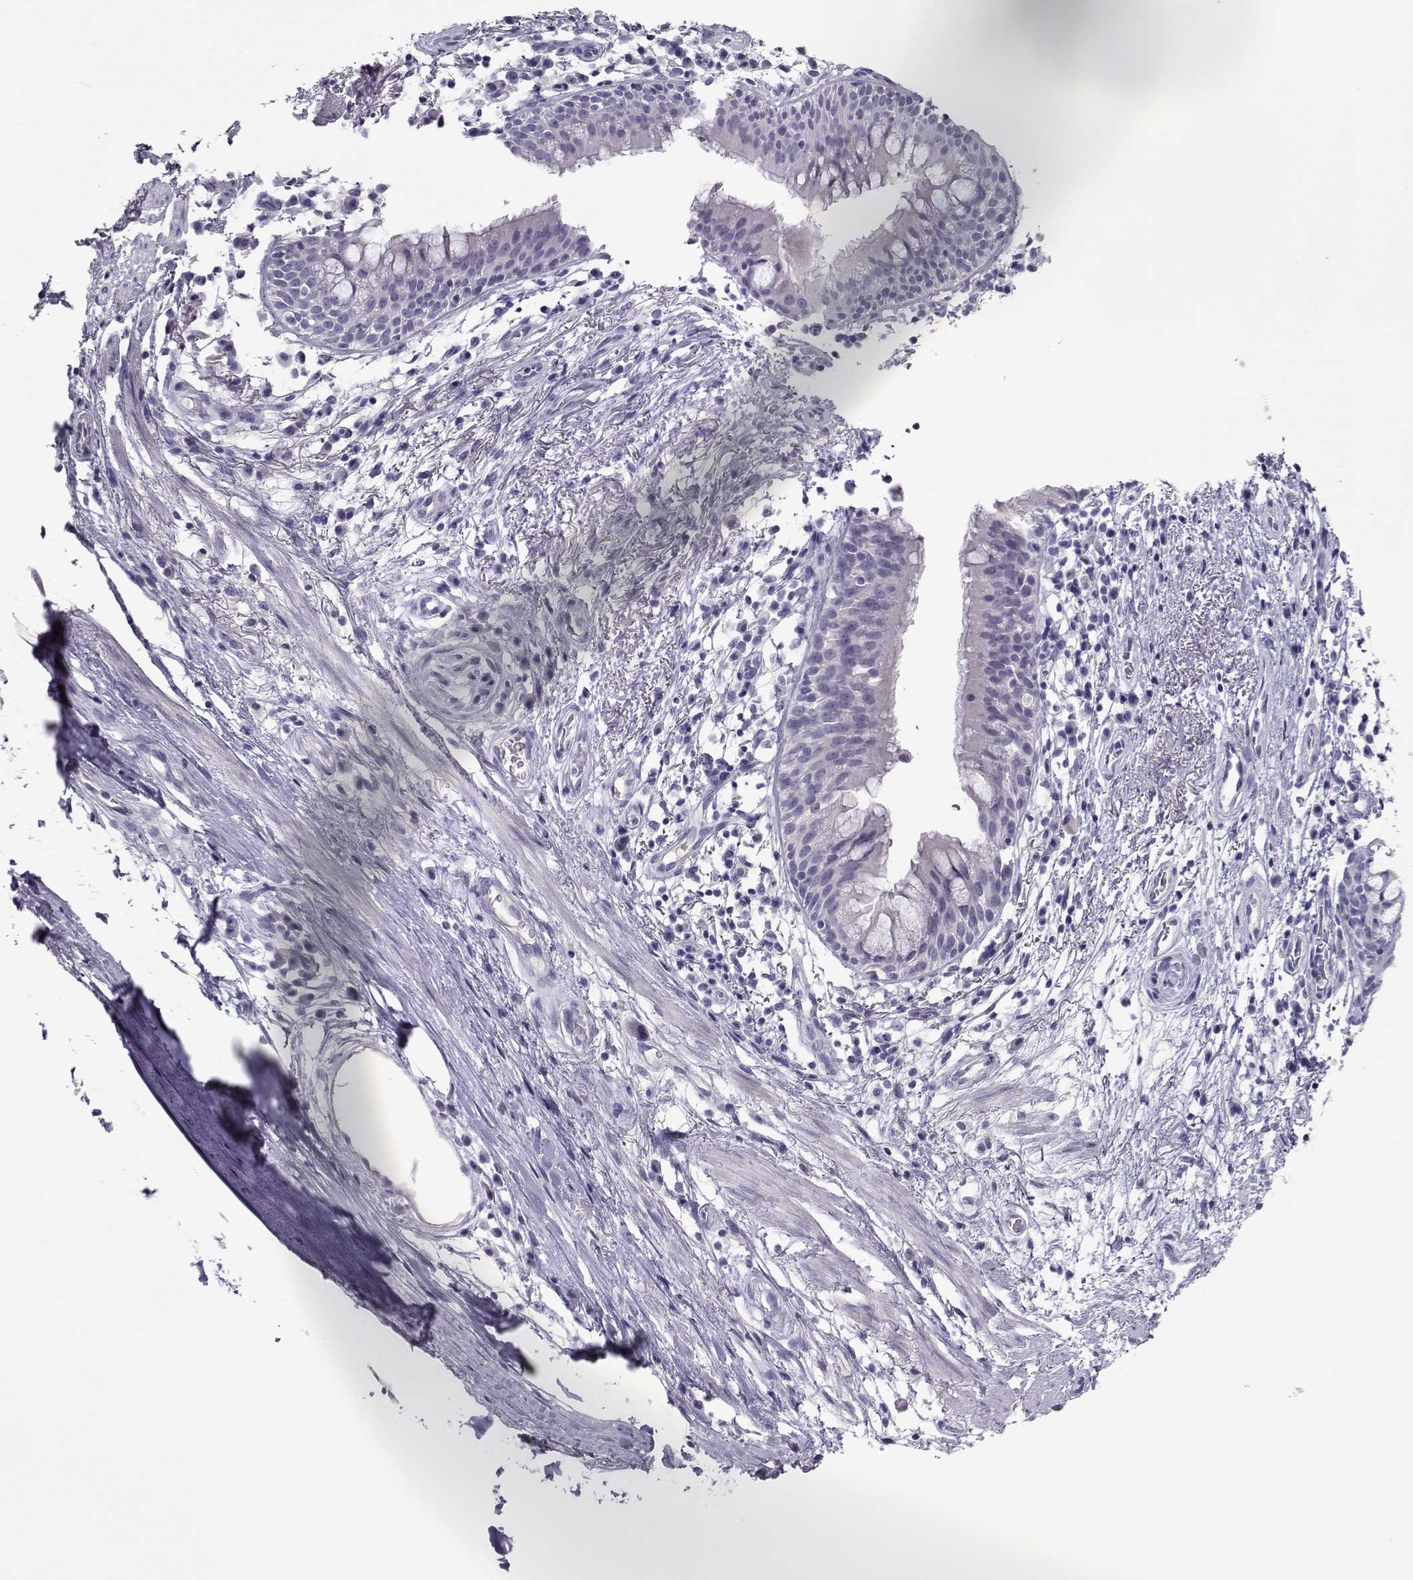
{"staining": {"intensity": "negative", "quantity": "none", "location": "none"}, "tissue": "bronchus", "cell_type": "Respiratory epithelial cells", "image_type": "normal", "snomed": [{"axis": "morphology", "description": "Normal tissue, NOS"}, {"axis": "topography", "description": "Cartilage tissue"}, {"axis": "topography", "description": "Bronchus"}], "caption": "Immunohistochemistry of benign bronchus reveals no expression in respiratory epithelial cells.", "gene": "PMCH", "patient": {"sex": "male", "age": 58}}